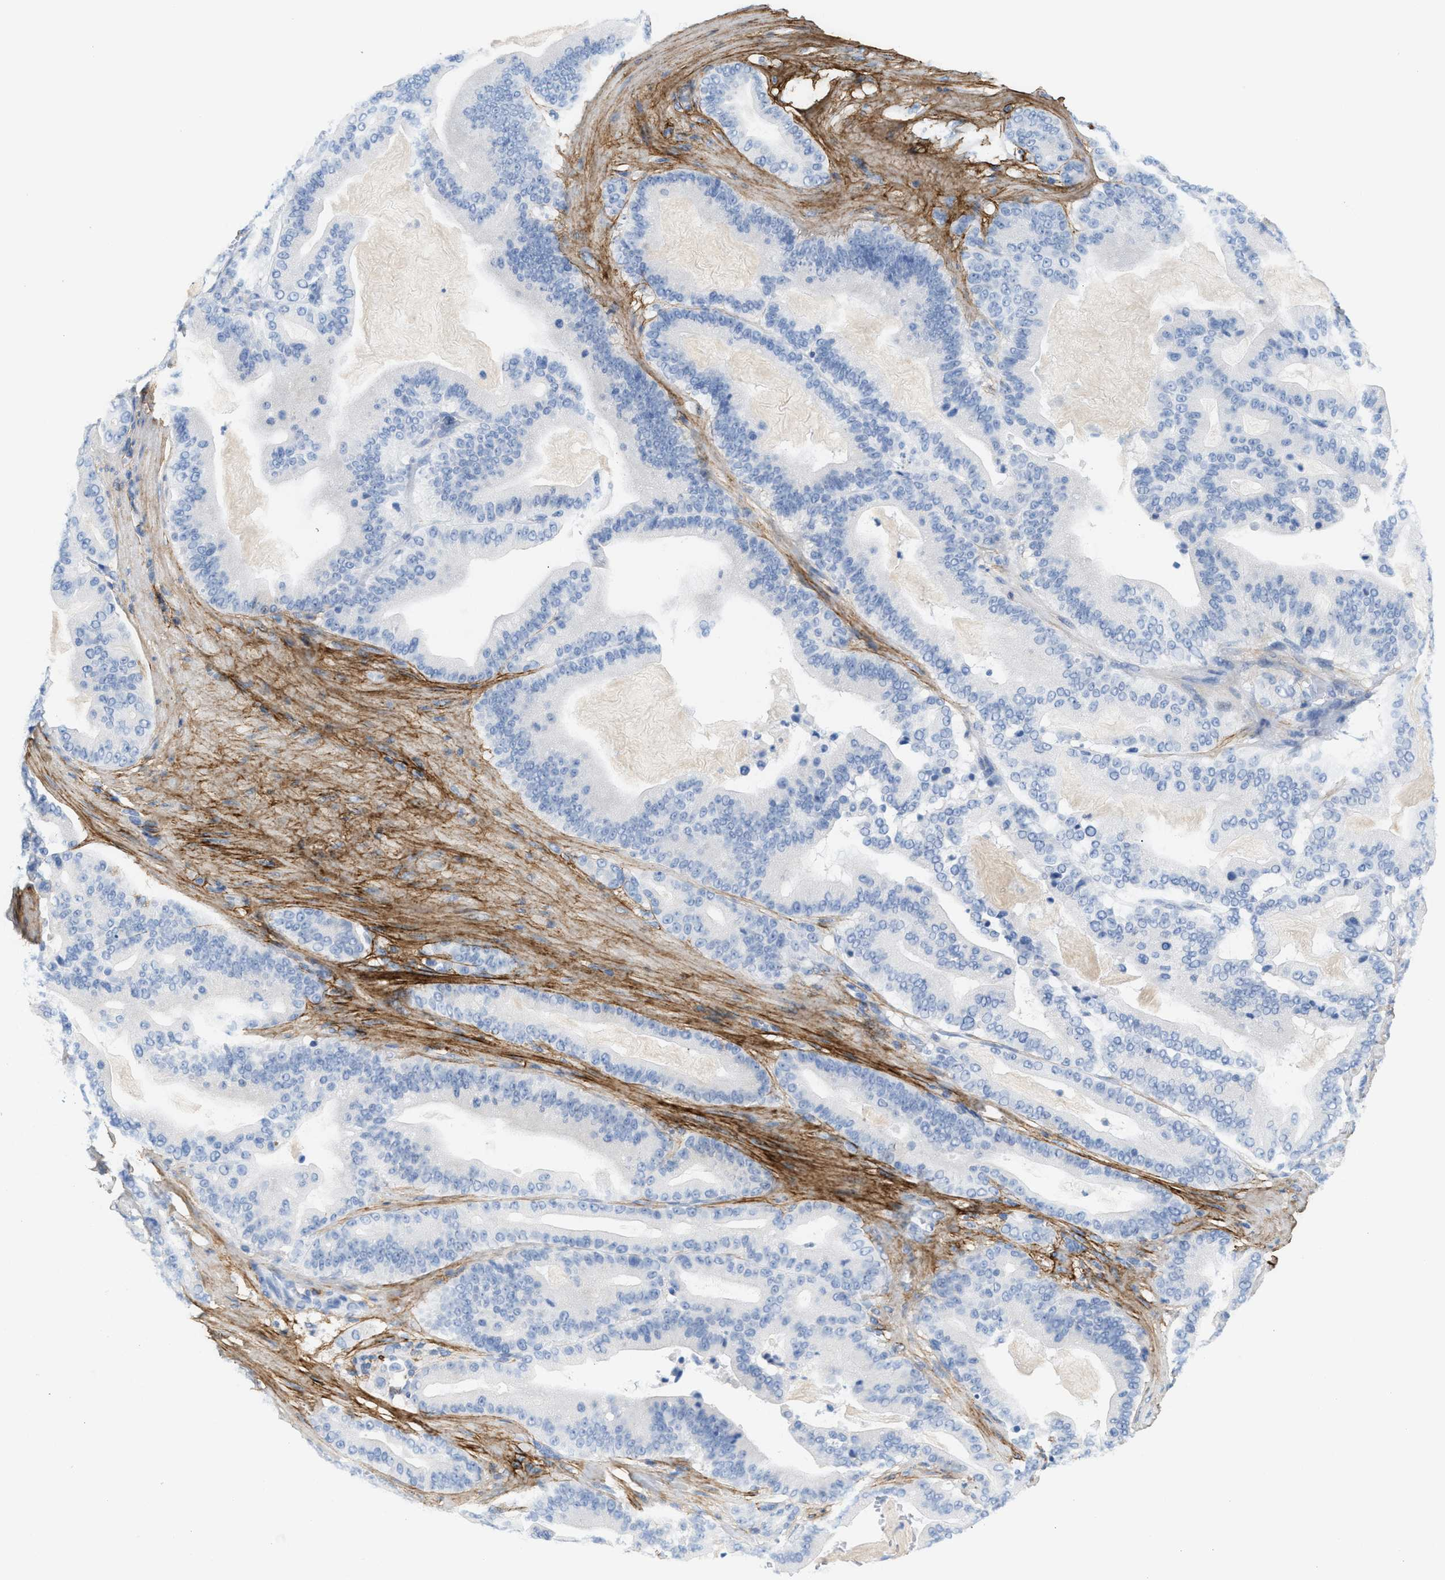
{"staining": {"intensity": "negative", "quantity": "none", "location": "none"}, "tissue": "pancreatic cancer", "cell_type": "Tumor cells", "image_type": "cancer", "snomed": [{"axis": "morphology", "description": "Adenocarcinoma, NOS"}, {"axis": "topography", "description": "Pancreas"}], "caption": "Tumor cells are negative for brown protein staining in pancreatic adenocarcinoma.", "gene": "TNR", "patient": {"sex": "male", "age": 63}}